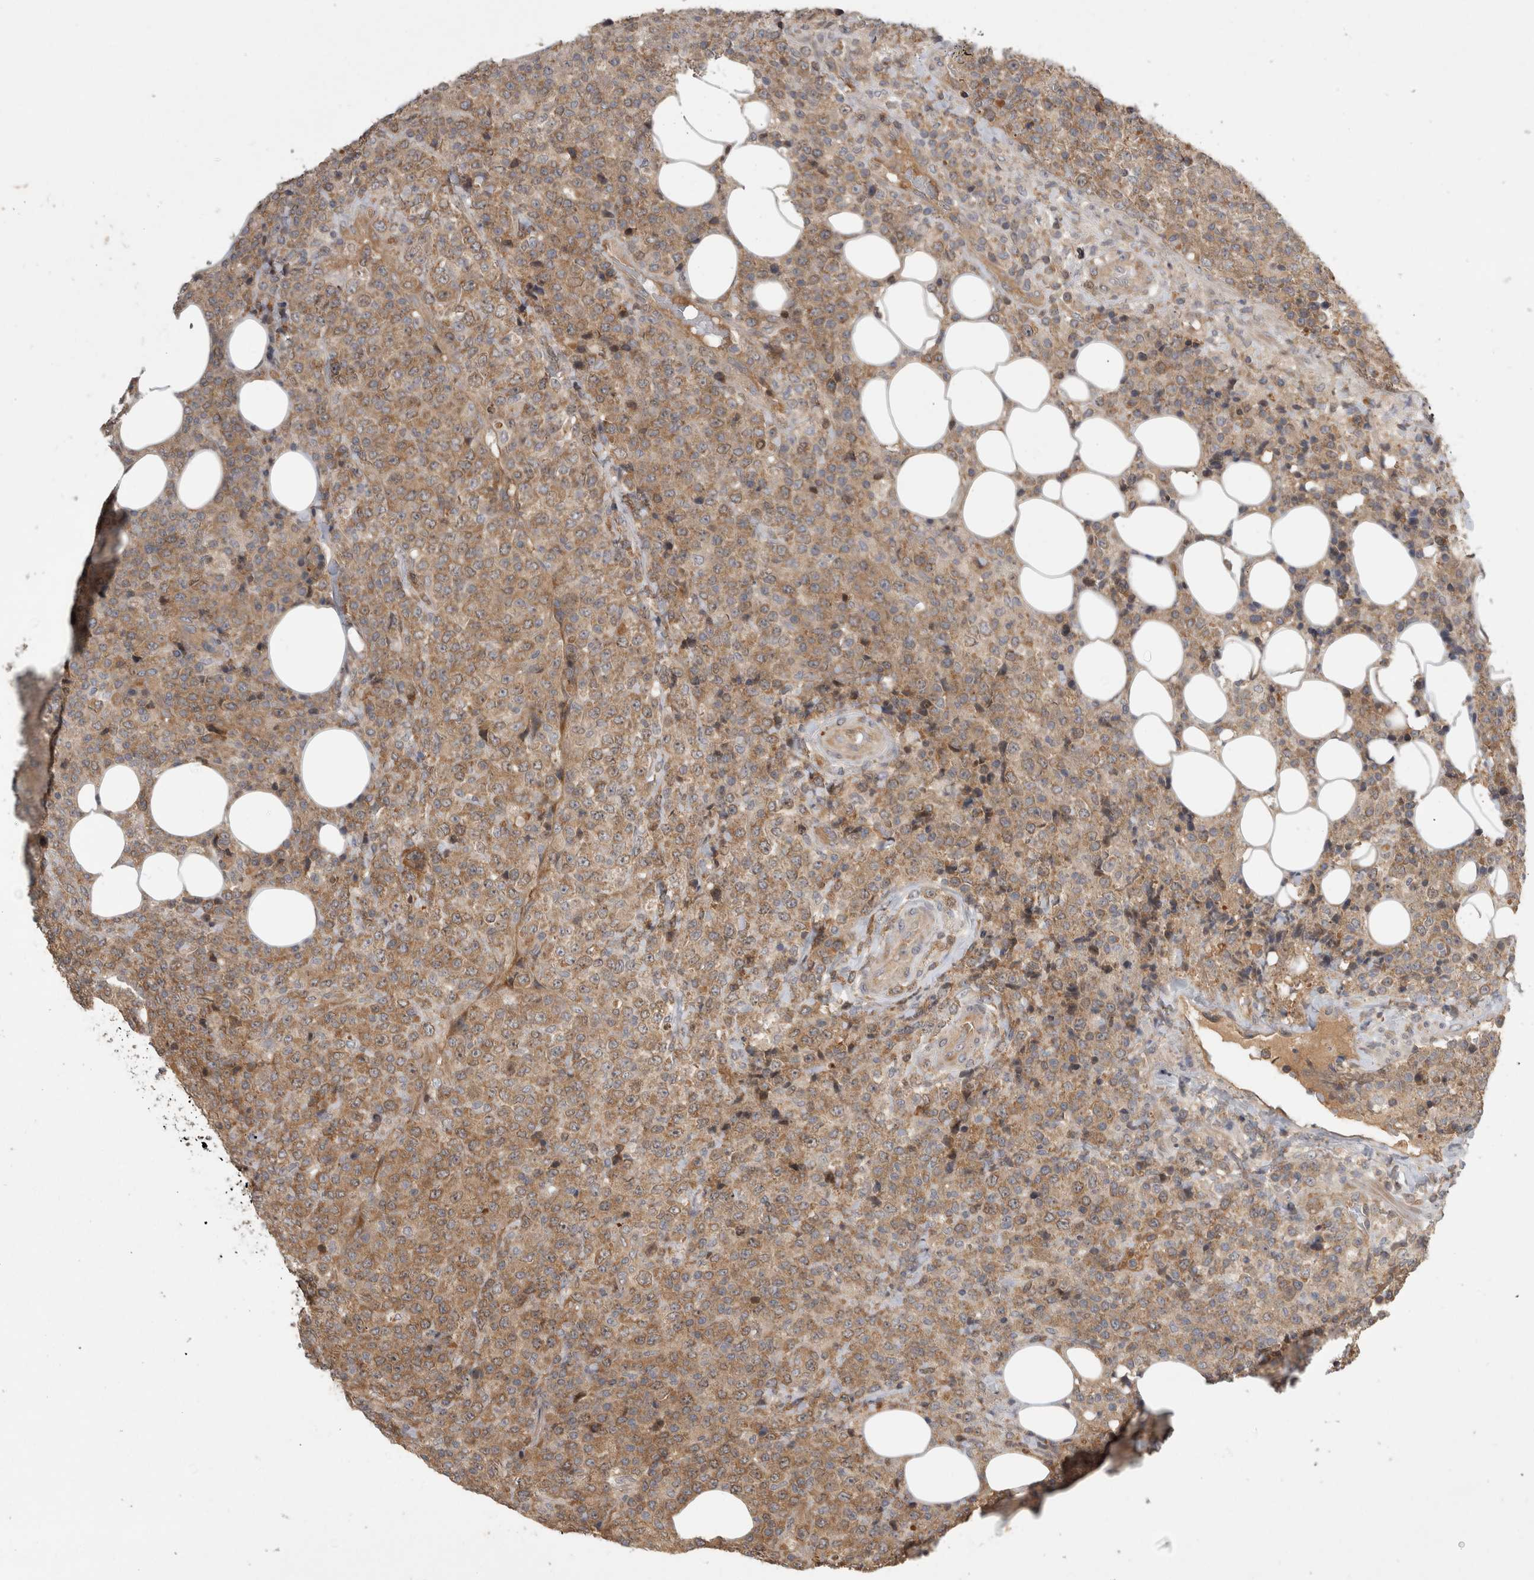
{"staining": {"intensity": "moderate", "quantity": ">75%", "location": "cytoplasmic/membranous"}, "tissue": "lymphoma", "cell_type": "Tumor cells", "image_type": "cancer", "snomed": [{"axis": "morphology", "description": "Malignant lymphoma, non-Hodgkin's type, High grade"}, {"axis": "topography", "description": "Lymph node"}], "caption": "Protein expression analysis of human high-grade malignant lymphoma, non-Hodgkin's type reveals moderate cytoplasmic/membranous expression in about >75% of tumor cells.", "gene": "TRMT61B", "patient": {"sex": "male", "age": 13}}